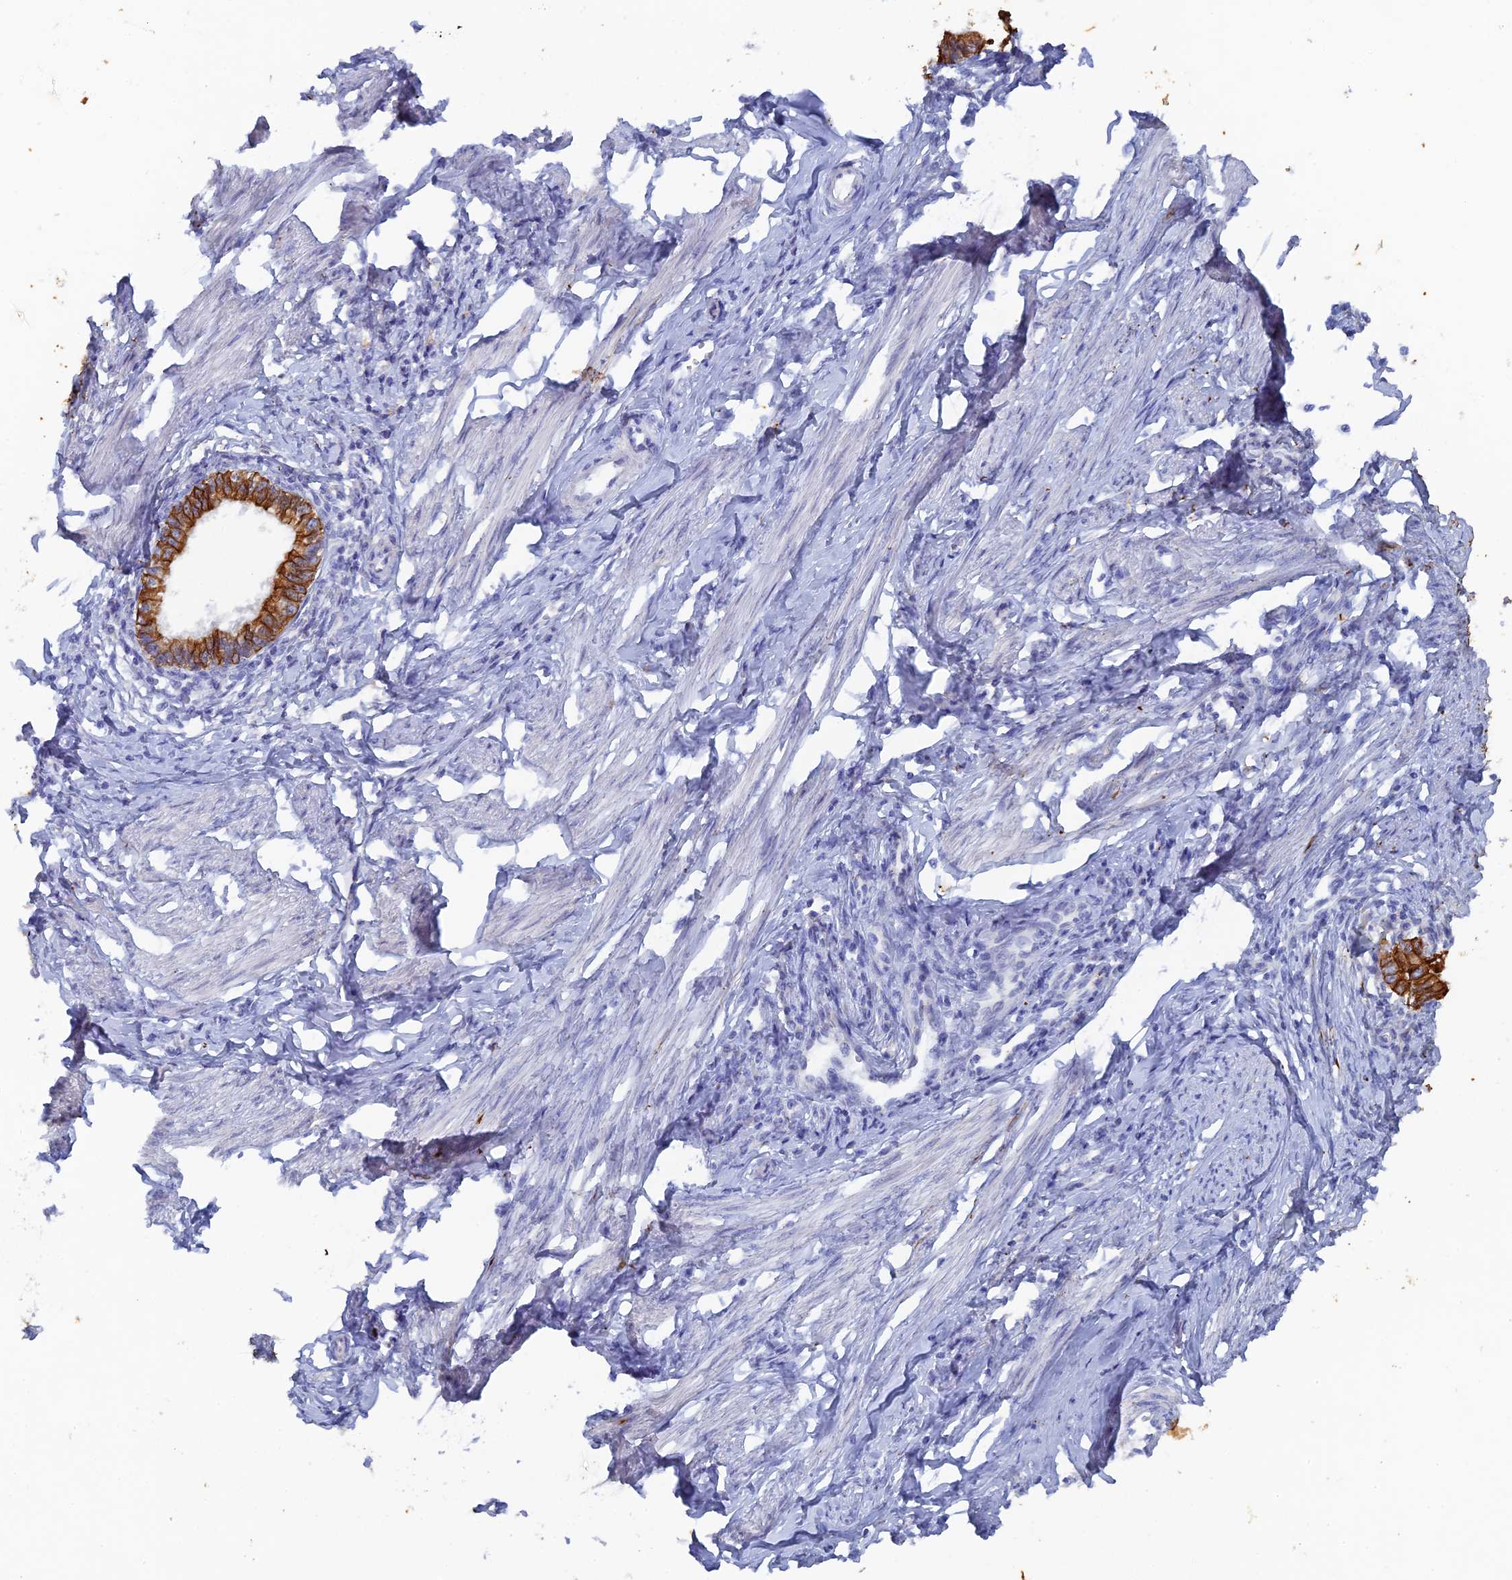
{"staining": {"intensity": "strong", "quantity": ">75%", "location": "cytoplasmic/membranous"}, "tissue": "cervical cancer", "cell_type": "Tumor cells", "image_type": "cancer", "snomed": [{"axis": "morphology", "description": "Adenocarcinoma, NOS"}, {"axis": "topography", "description": "Cervix"}], "caption": "Human cervical cancer (adenocarcinoma) stained with a protein marker reveals strong staining in tumor cells.", "gene": "SRFBP1", "patient": {"sex": "female", "age": 36}}